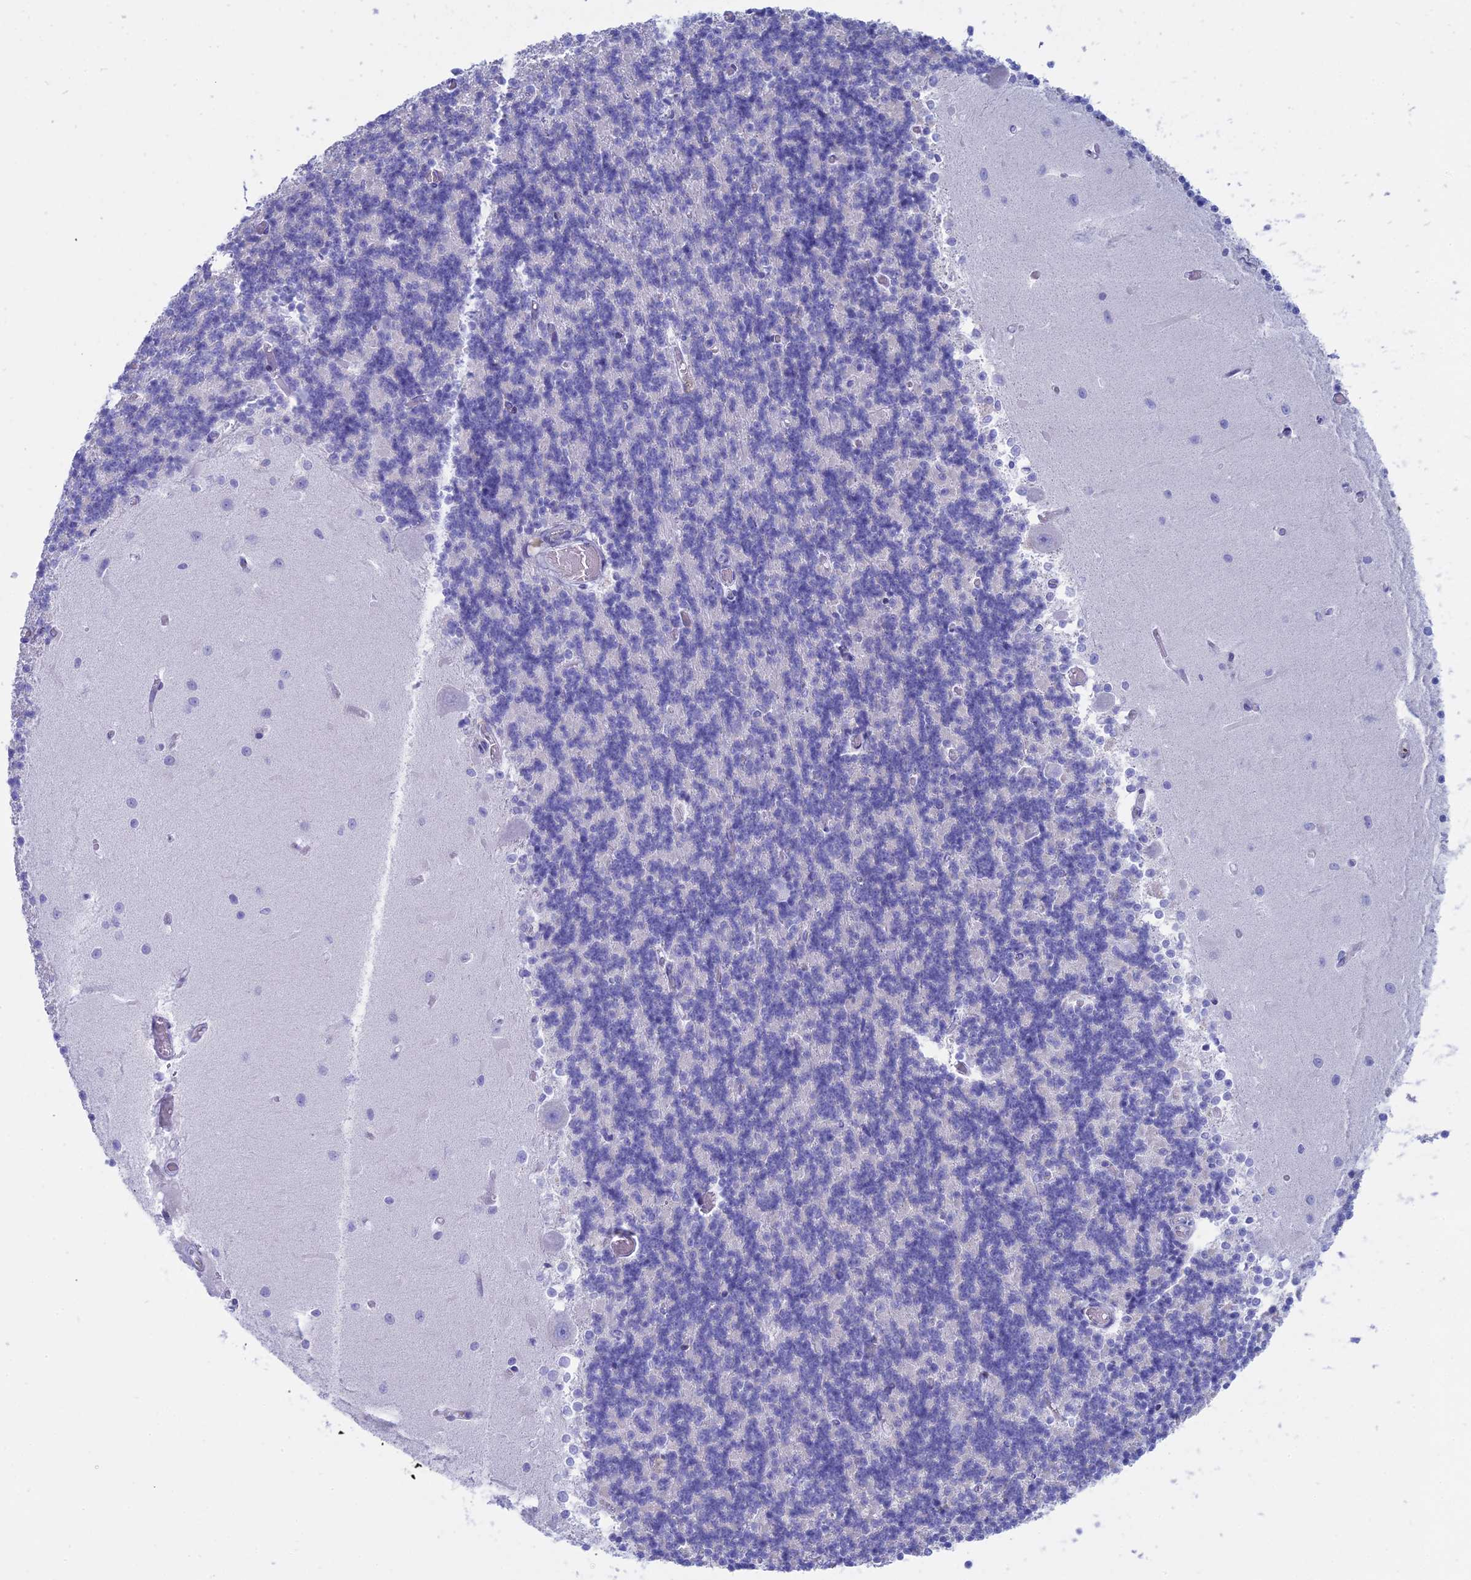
{"staining": {"intensity": "negative", "quantity": "none", "location": "none"}, "tissue": "cerebellum", "cell_type": "Cells in granular layer", "image_type": "normal", "snomed": [{"axis": "morphology", "description": "Normal tissue, NOS"}, {"axis": "topography", "description": "Cerebellum"}], "caption": "This is a histopathology image of immunohistochemistry (IHC) staining of benign cerebellum, which shows no positivity in cells in granular layer. (DAB IHC with hematoxylin counter stain).", "gene": "OR2AE1", "patient": {"sex": "male", "age": 37}}